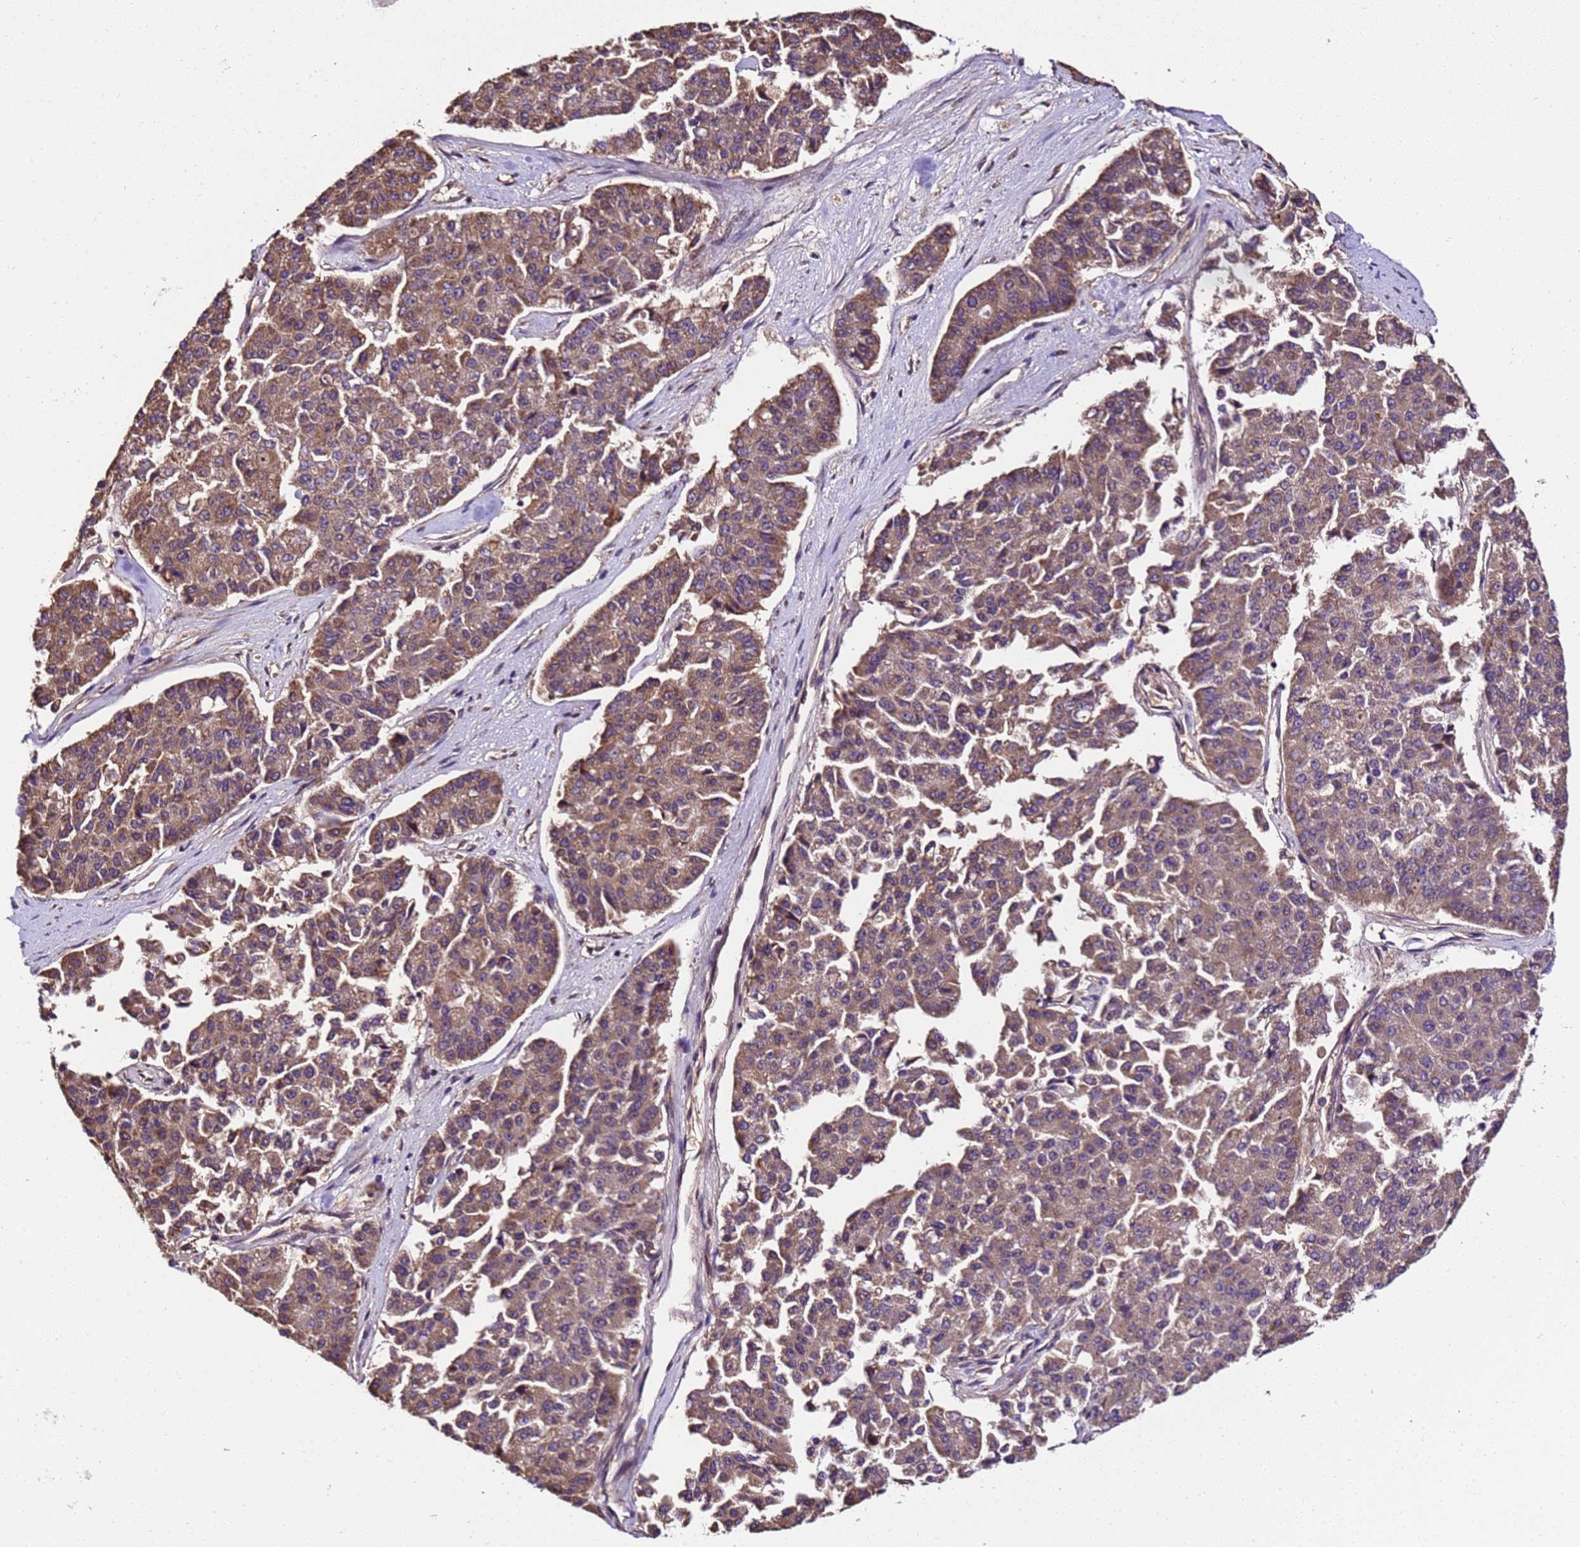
{"staining": {"intensity": "moderate", "quantity": ">75%", "location": "cytoplasmic/membranous"}, "tissue": "pancreatic cancer", "cell_type": "Tumor cells", "image_type": "cancer", "snomed": [{"axis": "morphology", "description": "Adenocarcinoma, NOS"}, {"axis": "topography", "description": "Pancreas"}], "caption": "Pancreatic adenocarcinoma tissue reveals moderate cytoplasmic/membranous staining in about >75% of tumor cells The staining was performed using DAB (3,3'-diaminobenzidine) to visualize the protein expression in brown, while the nuclei were stained in blue with hematoxylin (Magnification: 20x).", "gene": "LRRIQ1", "patient": {"sex": "male", "age": 50}}